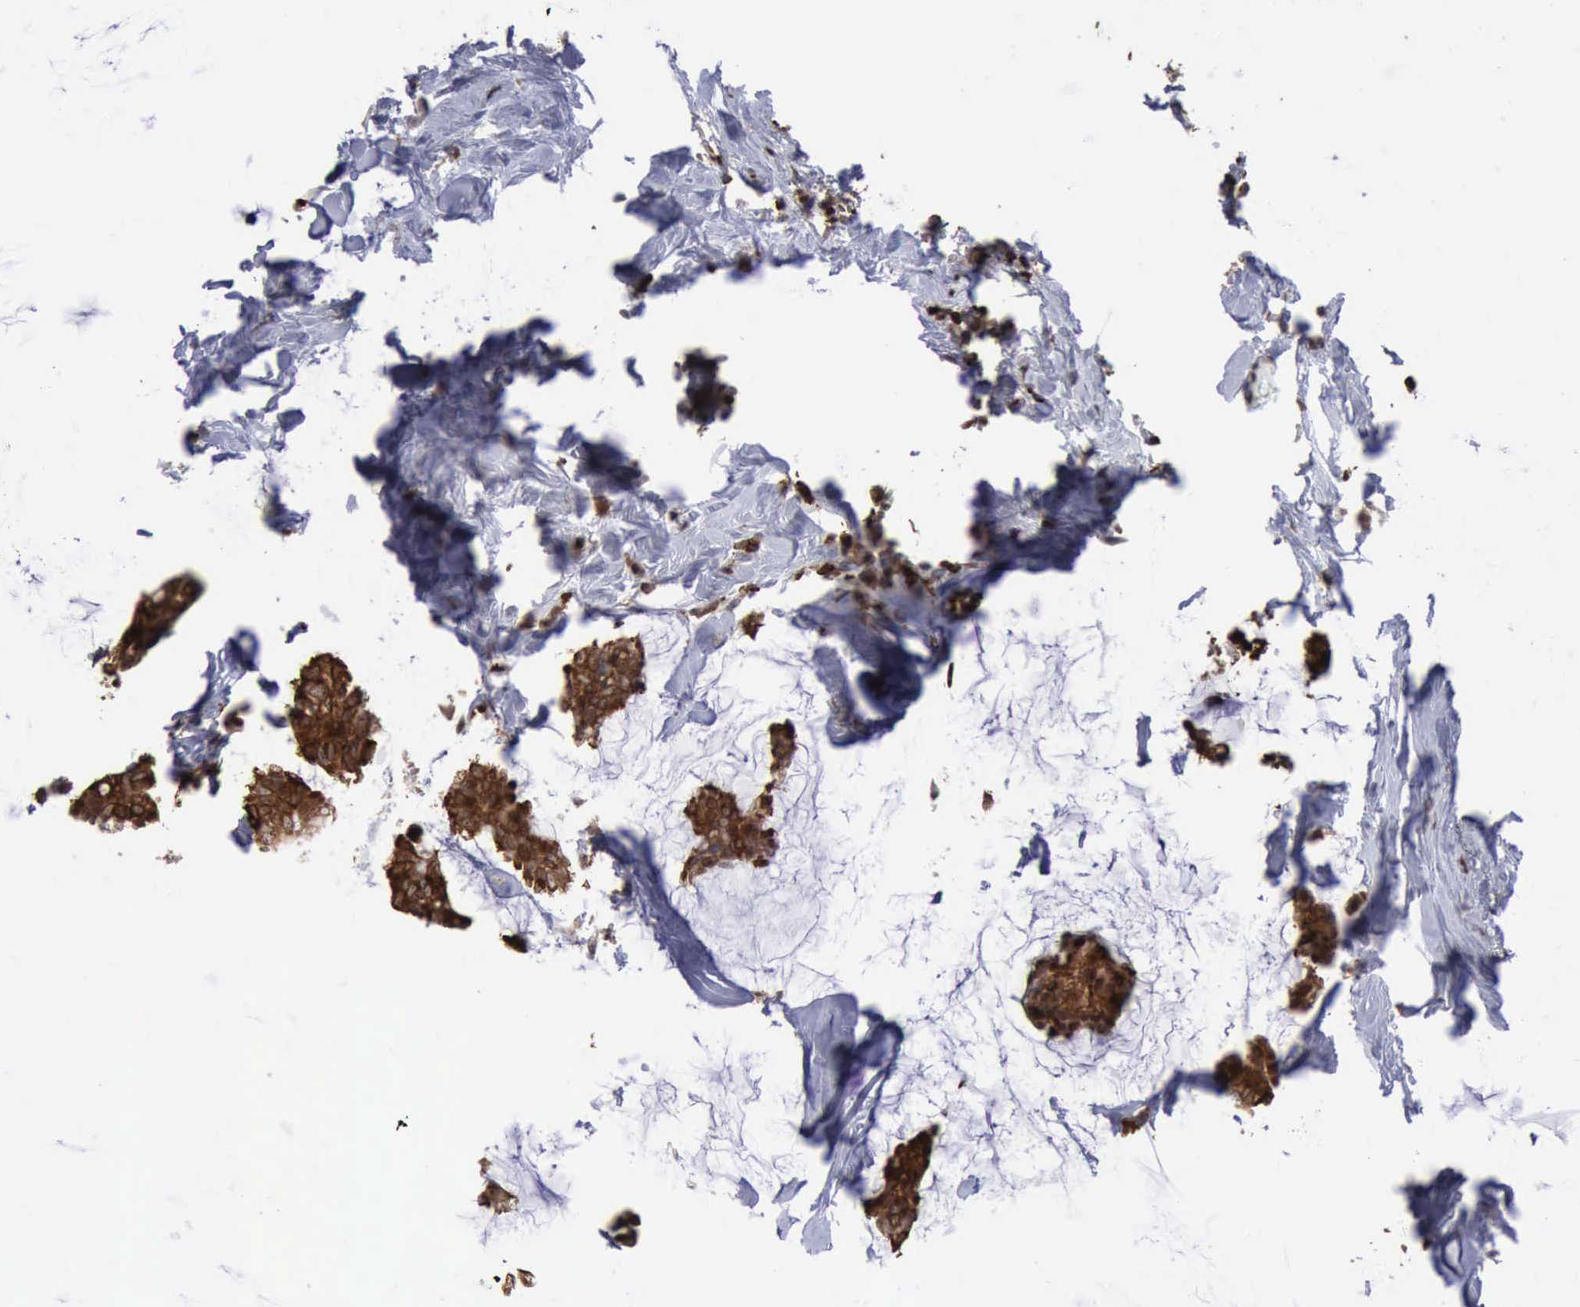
{"staining": {"intensity": "strong", "quantity": ">75%", "location": "cytoplasmic/membranous,nuclear"}, "tissue": "breast cancer", "cell_type": "Tumor cells", "image_type": "cancer", "snomed": [{"axis": "morphology", "description": "Duct carcinoma"}, {"axis": "topography", "description": "Breast"}], "caption": "Protein expression by immunohistochemistry (IHC) reveals strong cytoplasmic/membranous and nuclear positivity in about >75% of tumor cells in intraductal carcinoma (breast).", "gene": "PDCD4", "patient": {"sex": "female", "age": 93}}